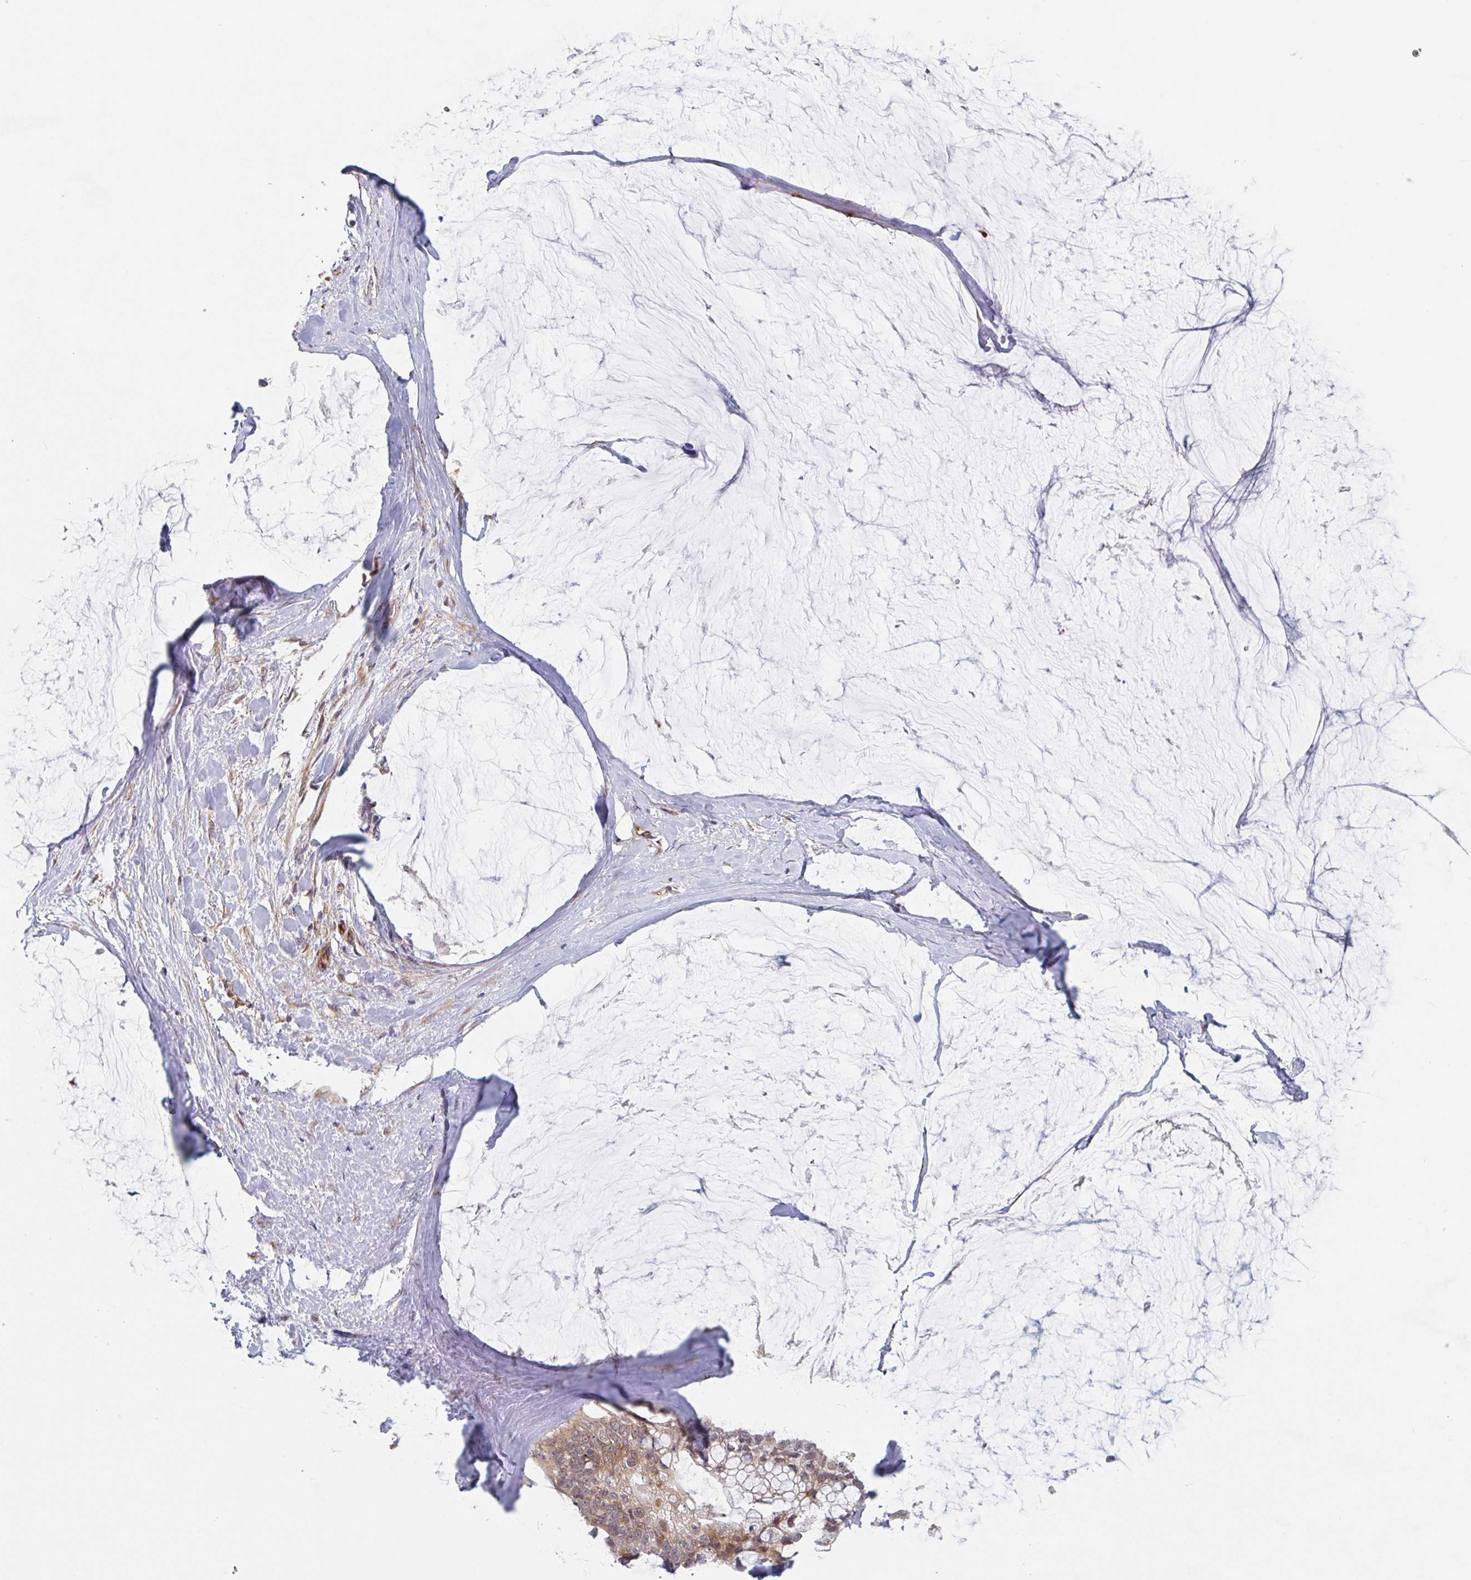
{"staining": {"intensity": "weak", "quantity": "25%-75%", "location": "cytoplasmic/membranous,nuclear"}, "tissue": "ovarian cancer", "cell_type": "Tumor cells", "image_type": "cancer", "snomed": [{"axis": "morphology", "description": "Cystadenocarcinoma, mucinous, NOS"}, {"axis": "topography", "description": "Ovary"}], "caption": "Immunohistochemistry (IHC) photomicrograph of neoplastic tissue: ovarian cancer (mucinous cystadenocarcinoma) stained using IHC reveals low levels of weak protein expression localized specifically in the cytoplasmic/membranous and nuclear of tumor cells, appearing as a cytoplasmic/membranous and nuclear brown color.", "gene": "NUB1", "patient": {"sex": "female", "age": 39}}